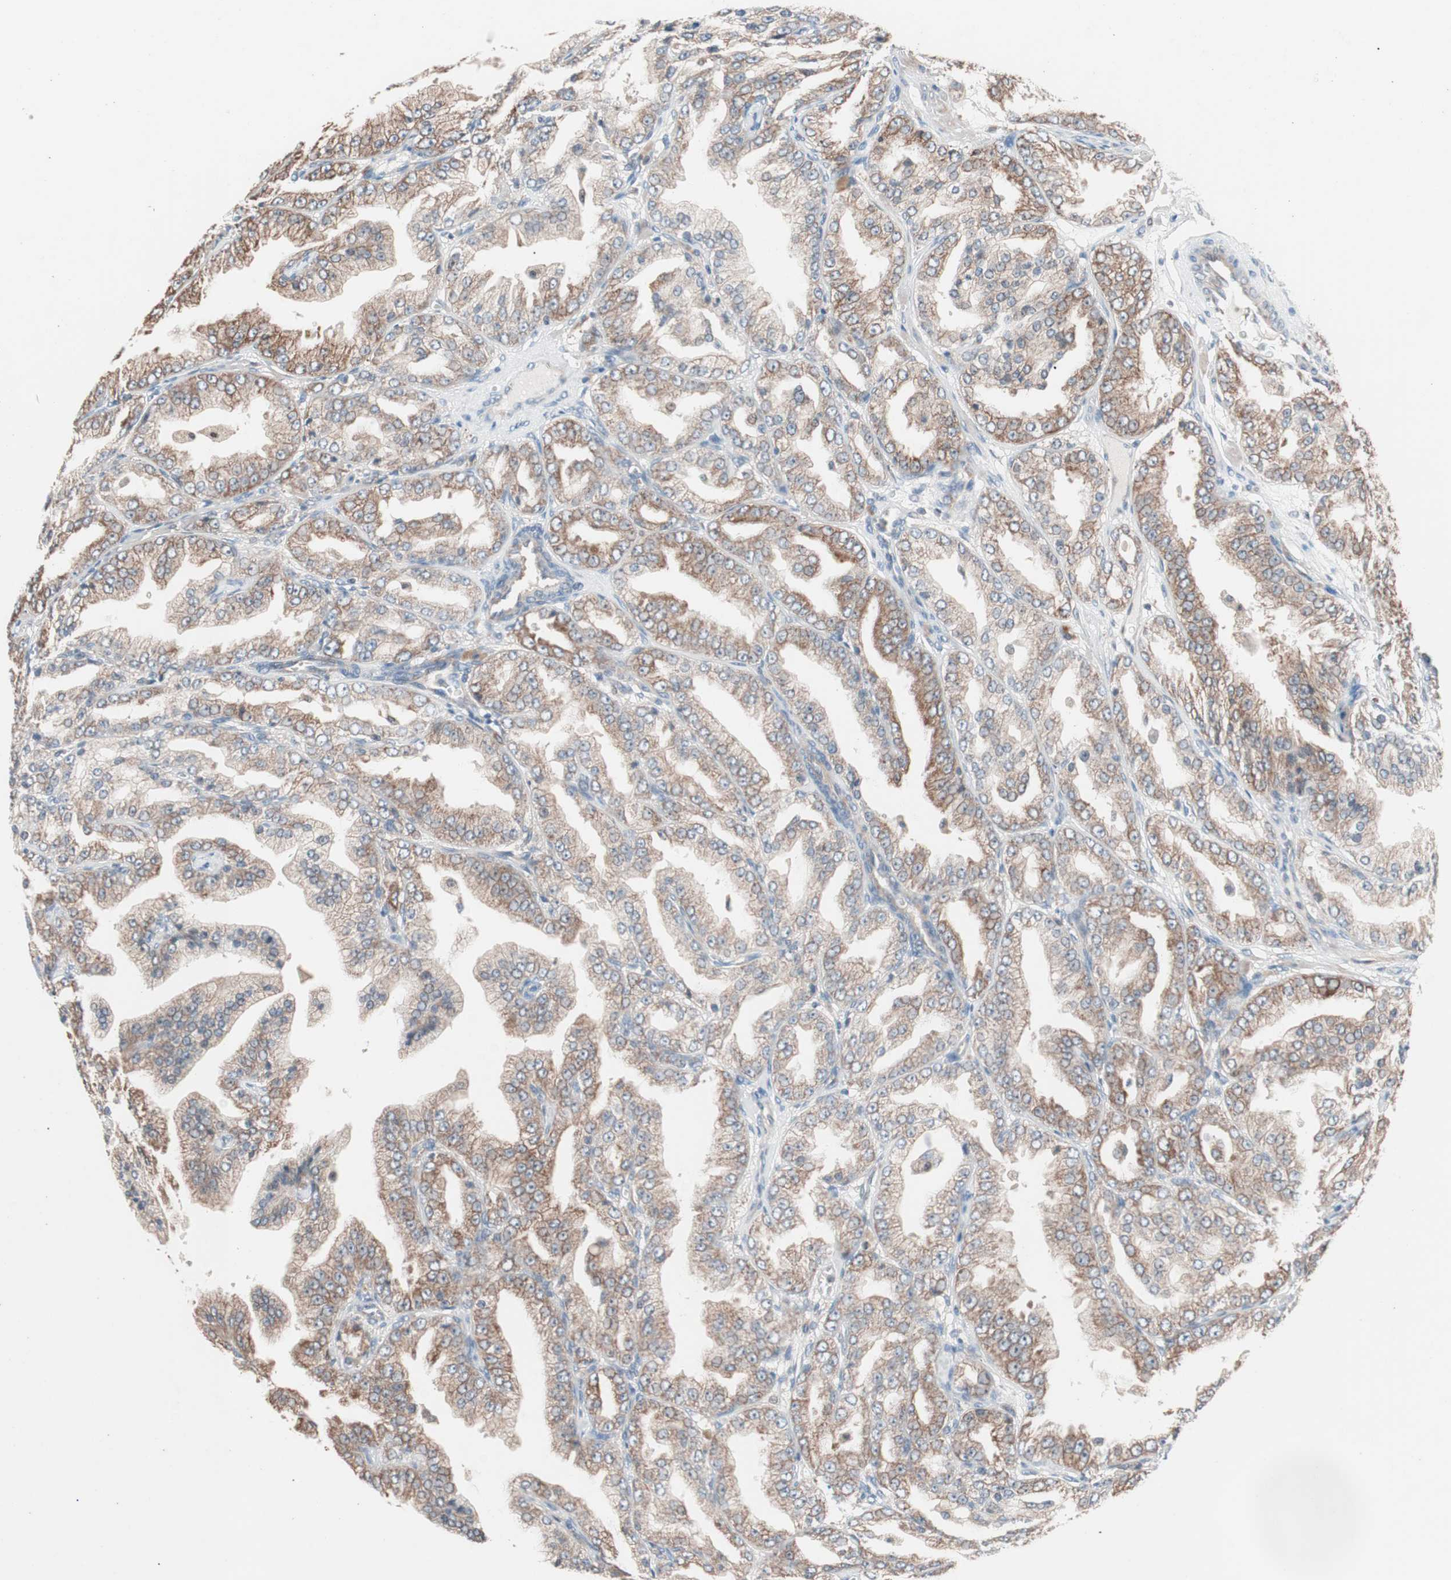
{"staining": {"intensity": "moderate", "quantity": ">75%", "location": "cytoplasmic/membranous"}, "tissue": "prostate cancer", "cell_type": "Tumor cells", "image_type": "cancer", "snomed": [{"axis": "morphology", "description": "Adenocarcinoma, High grade"}, {"axis": "topography", "description": "Prostate"}], "caption": "The photomicrograph reveals a brown stain indicating the presence of a protein in the cytoplasmic/membranous of tumor cells in high-grade adenocarcinoma (prostate).", "gene": "FAAH", "patient": {"sex": "male", "age": 61}}